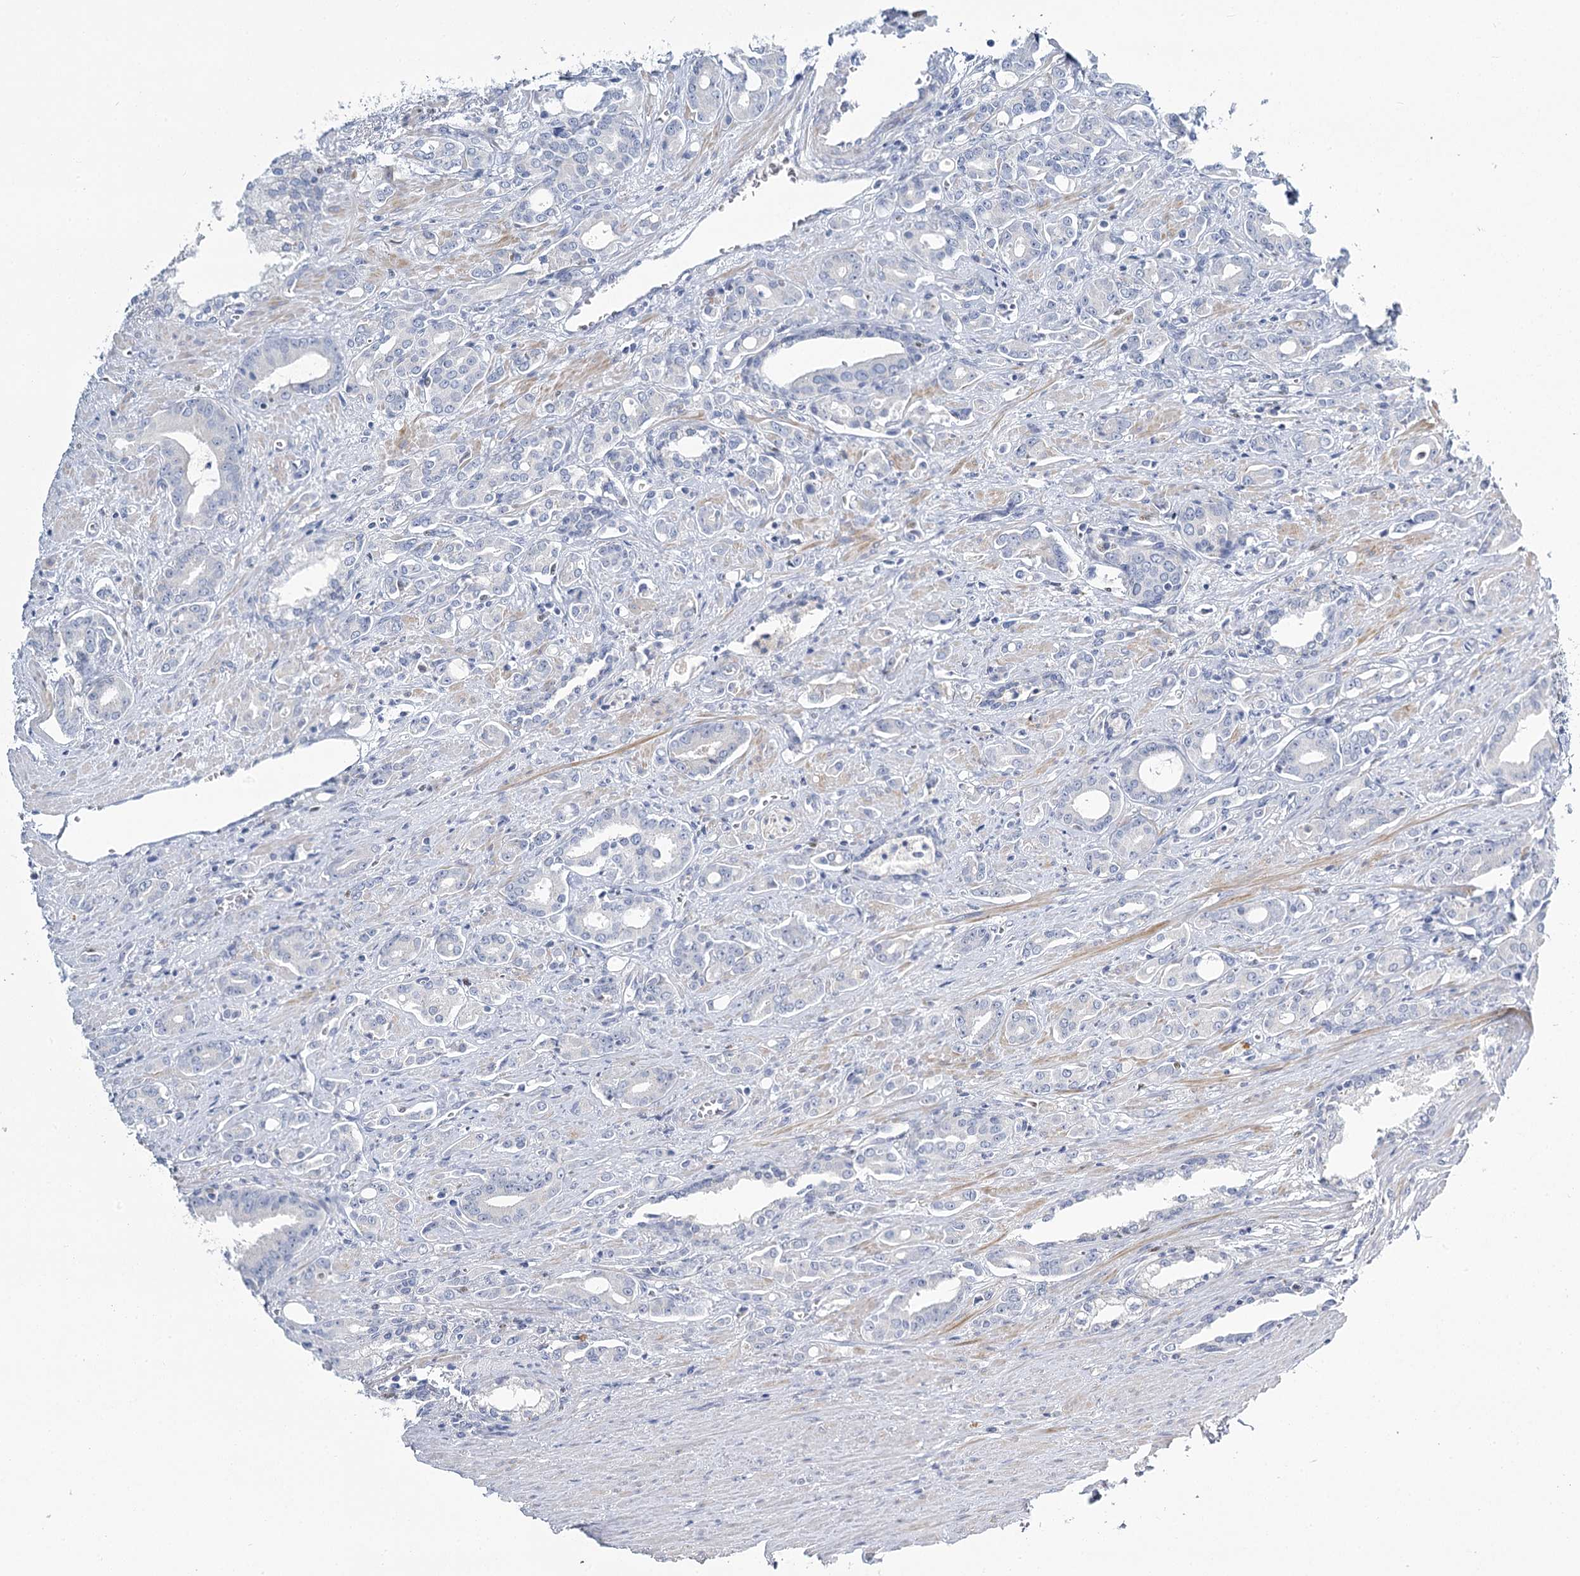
{"staining": {"intensity": "negative", "quantity": "none", "location": "none"}, "tissue": "prostate cancer", "cell_type": "Tumor cells", "image_type": "cancer", "snomed": [{"axis": "morphology", "description": "Adenocarcinoma, High grade"}, {"axis": "topography", "description": "Prostate"}], "caption": "Protein analysis of prostate cancer (adenocarcinoma (high-grade)) reveals no significant positivity in tumor cells.", "gene": "IGSF3", "patient": {"sex": "male", "age": 72}}